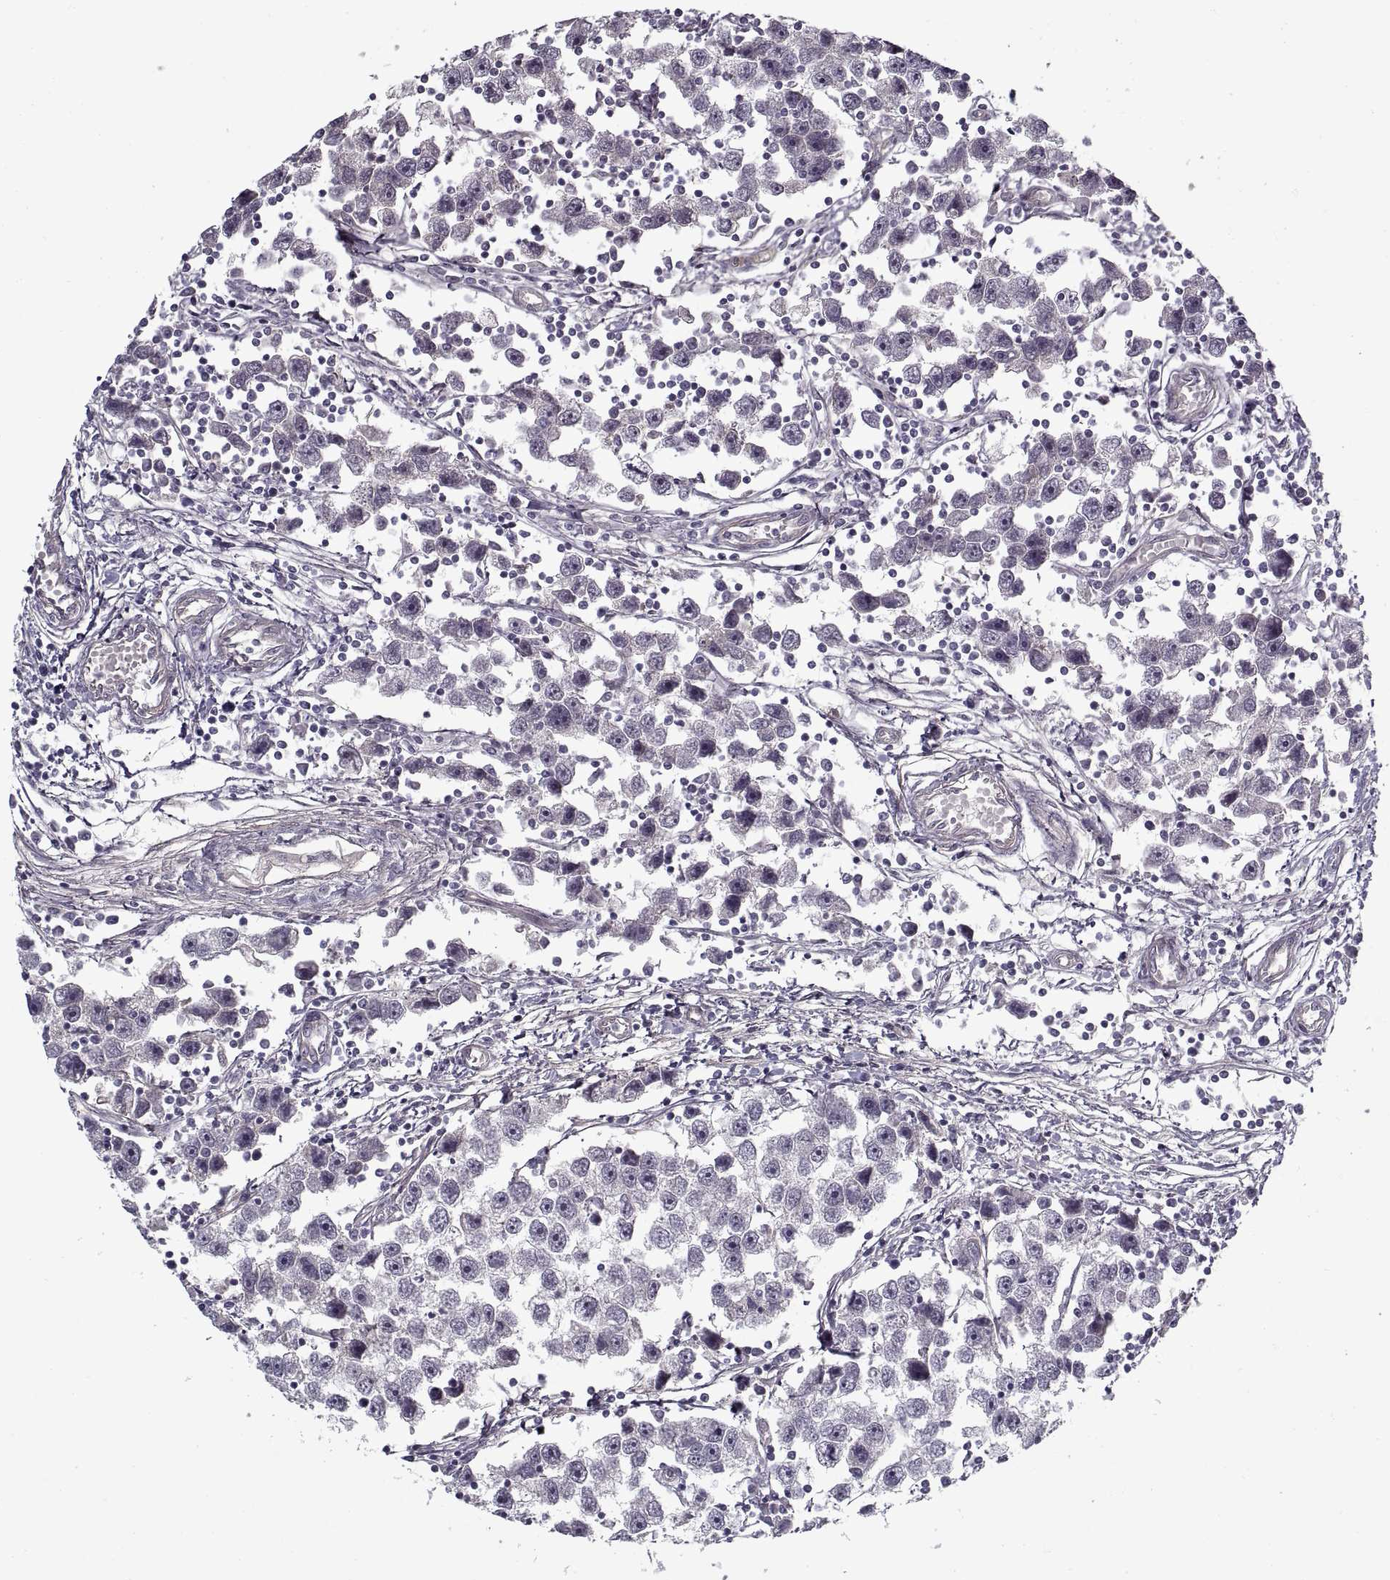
{"staining": {"intensity": "negative", "quantity": "none", "location": "none"}, "tissue": "testis cancer", "cell_type": "Tumor cells", "image_type": "cancer", "snomed": [{"axis": "morphology", "description": "Seminoma, NOS"}, {"axis": "topography", "description": "Testis"}], "caption": "IHC of human seminoma (testis) reveals no staining in tumor cells. (DAB immunohistochemistry visualized using brightfield microscopy, high magnification).", "gene": "LAMB2", "patient": {"sex": "male", "age": 30}}